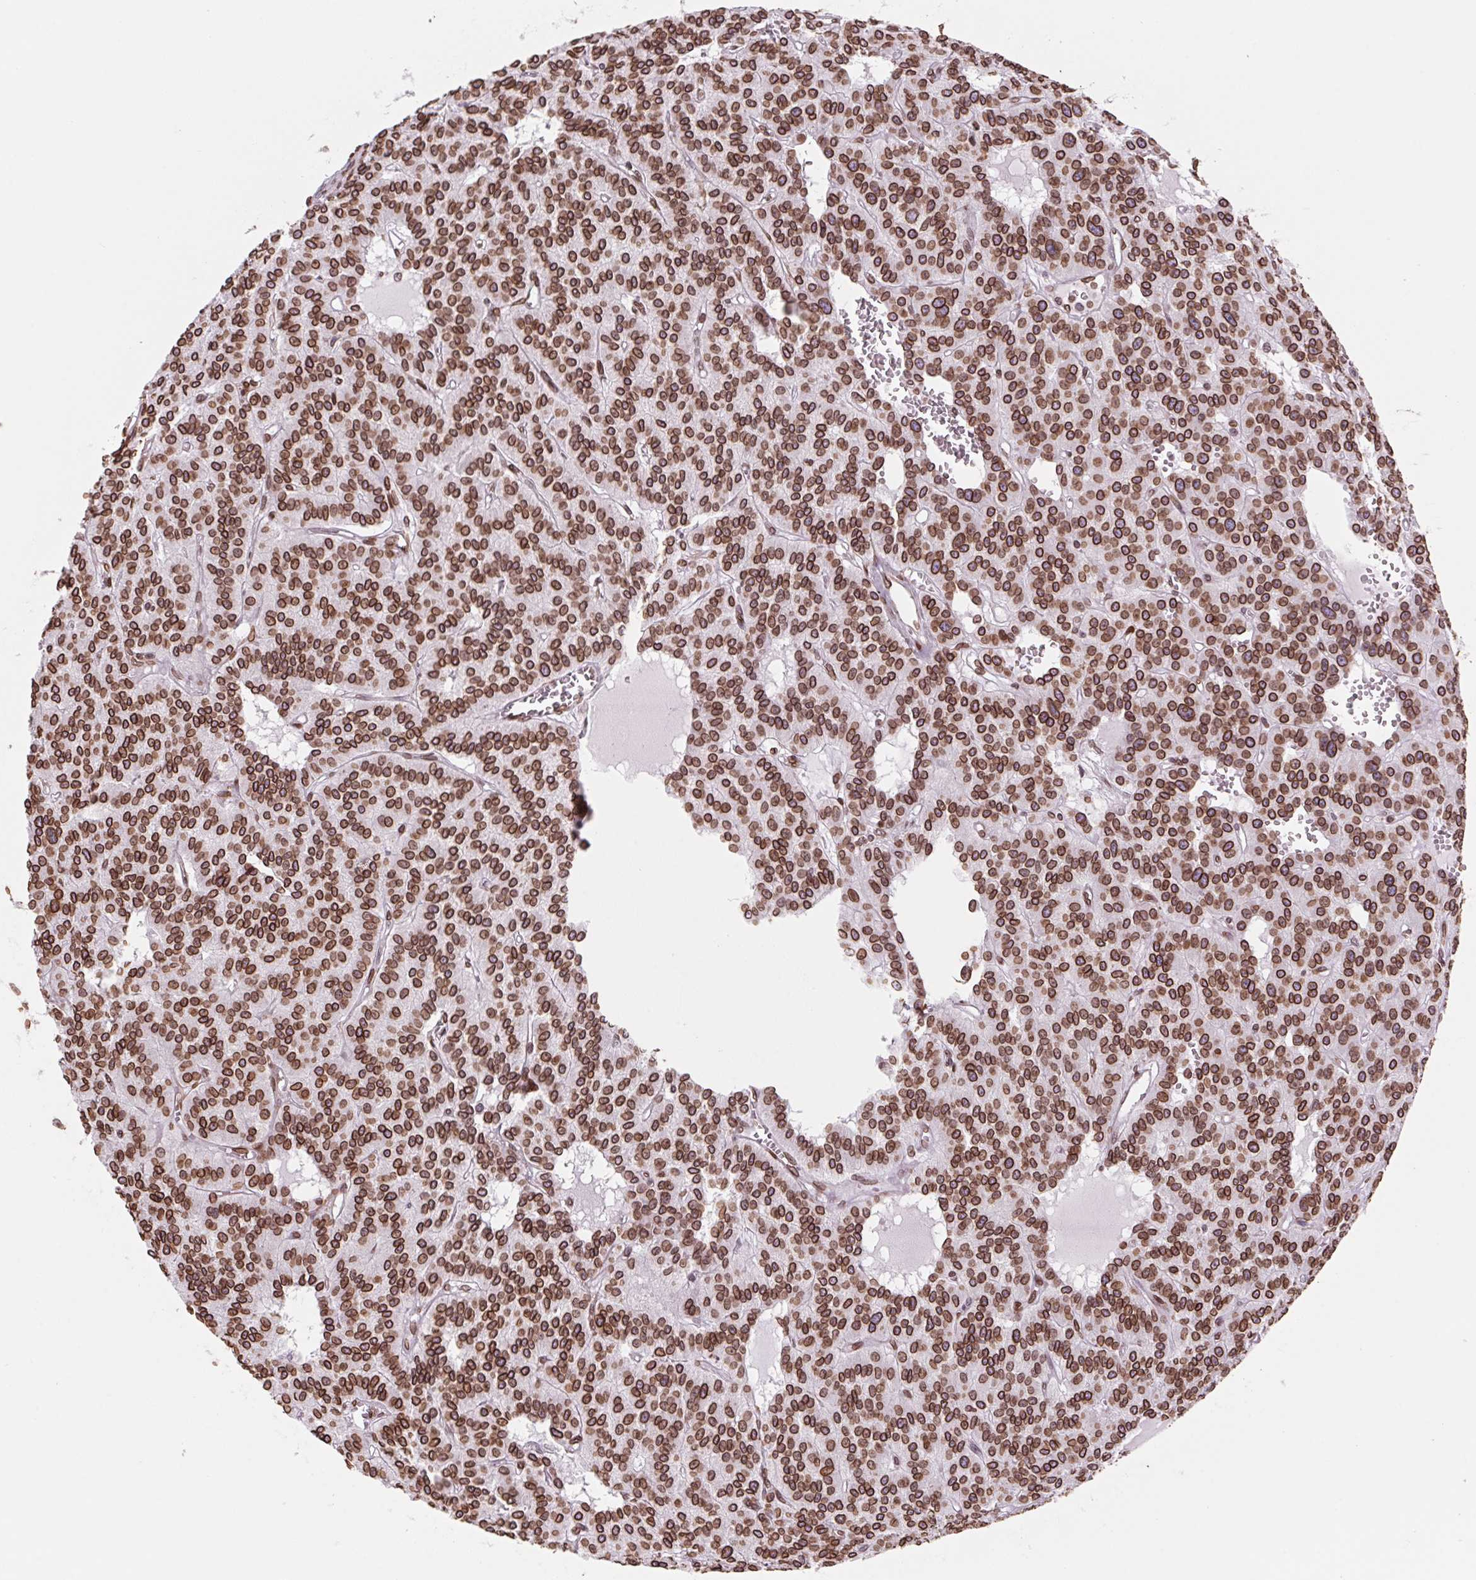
{"staining": {"intensity": "strong", "quantity": ">75%", "location": "cytoplasmic/membranous,nuclear"}, "tissue": "carcinoid", "cell_type": "Tumor cells", "image_type": "cancer", "snomed": [{"axis": "morphology", "description": "Carcinoid, malignant, NOS"}, {"axis": "topography", "description": "Lung"}], "caption": "The histopathology image exhibits staining of carcinoid, revealing strong cytoplasmic/membranous and nuclear protein positivity (brown color) within tumor cells.", "gene": "LMNB2", "patient": {"sex": "female", "age": 71}}